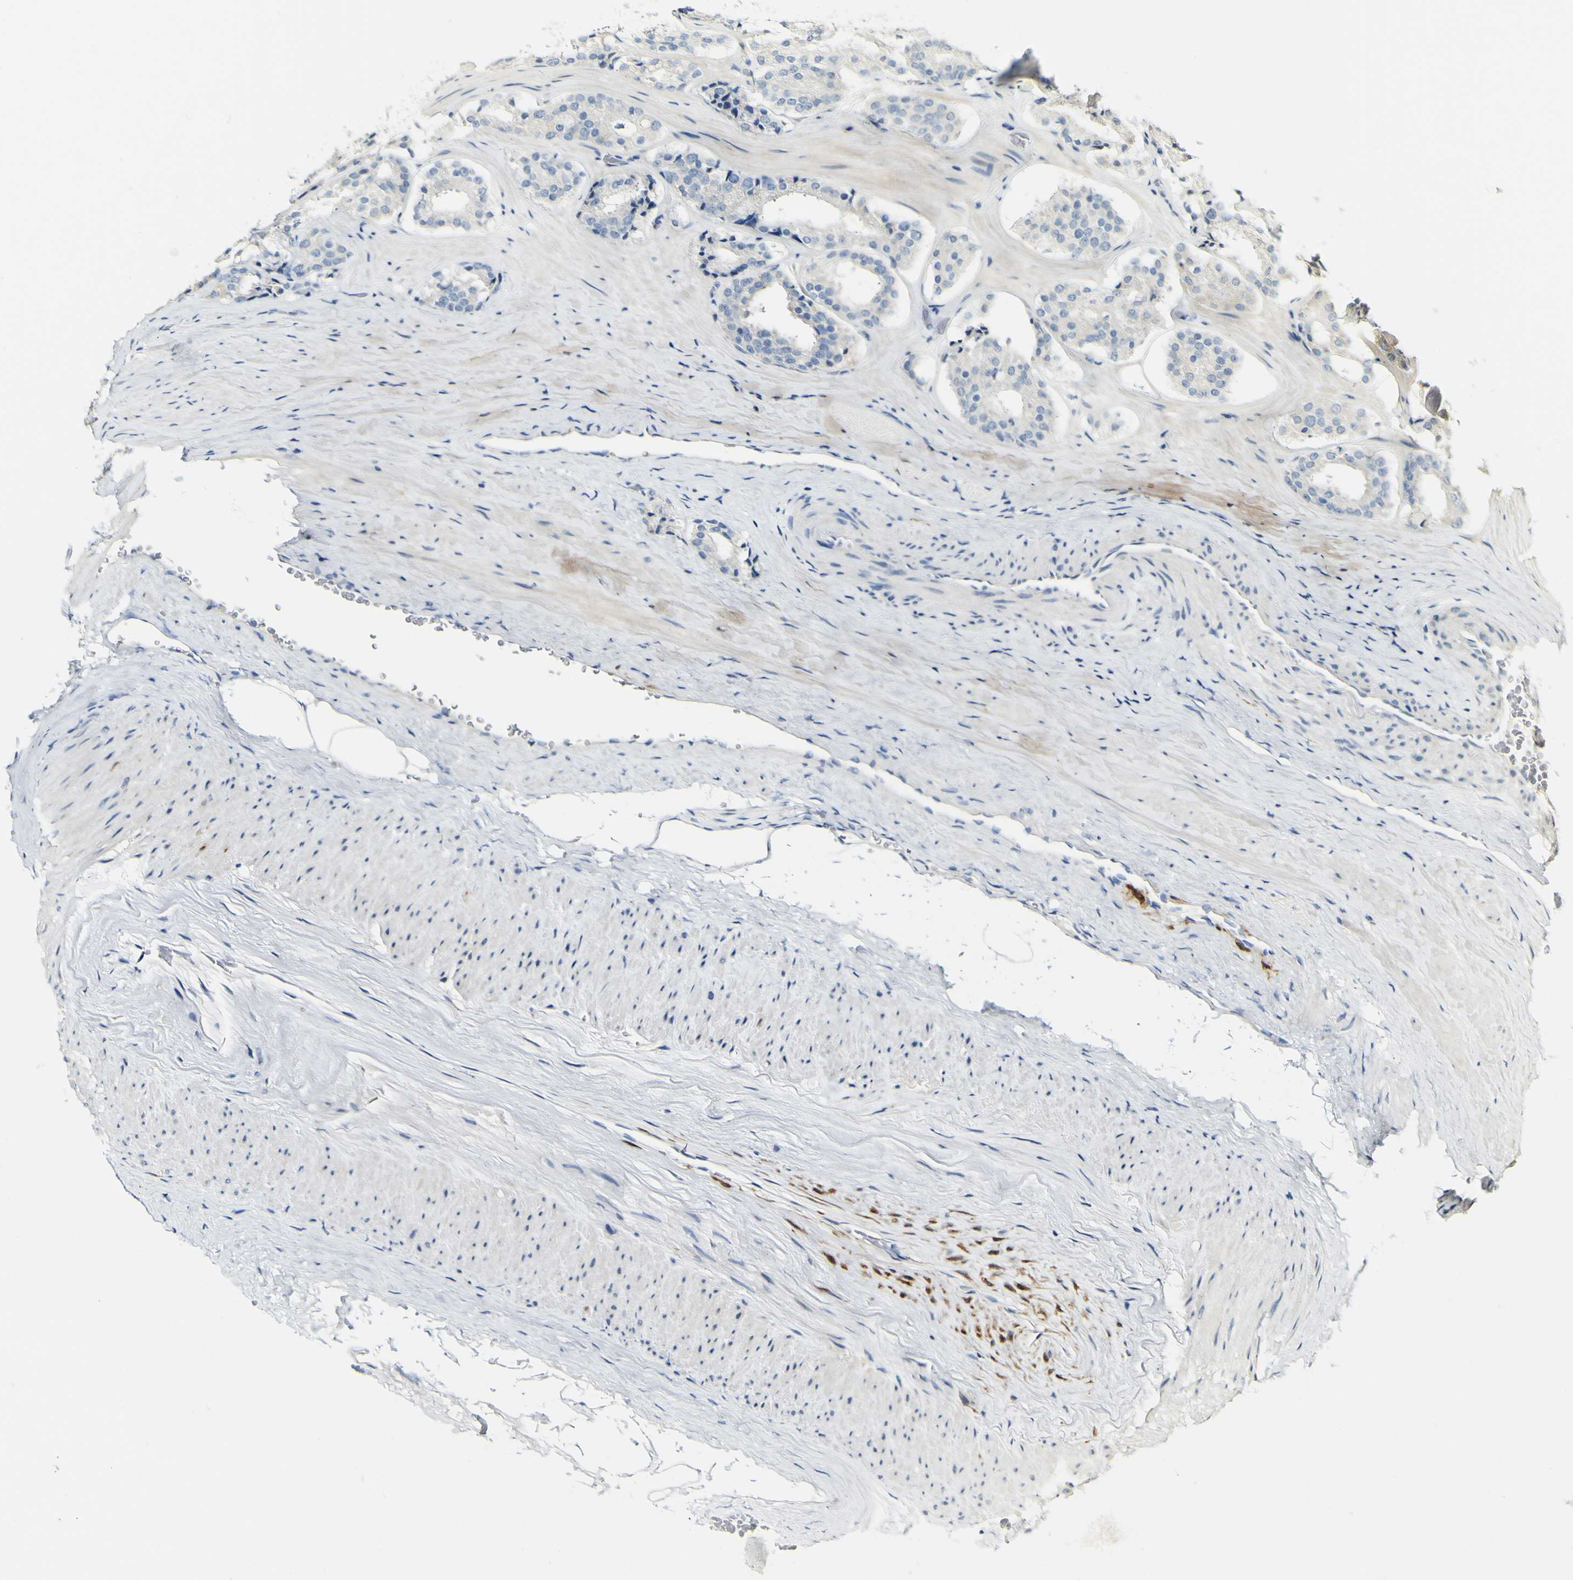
{"staining": {"intensity": "negative", "quantity": "none", "location": "none"}, "tissue": "prostate cancer", "cell_type": "Tumor cells", "image_type": "cancer", "snomed": [{"axis": "morphology", "description": "Adenocarcinoma, High grade"}, {"axis": "topography", "description": "Prostate"}], "caption": "DAB immunohistochemical staining of human prostate adenocarcinoma (high-grade) exhibits no significant staining in tumor cells.", "gene": "FMO3", "patient": {"sex": "male", "age": 60}}